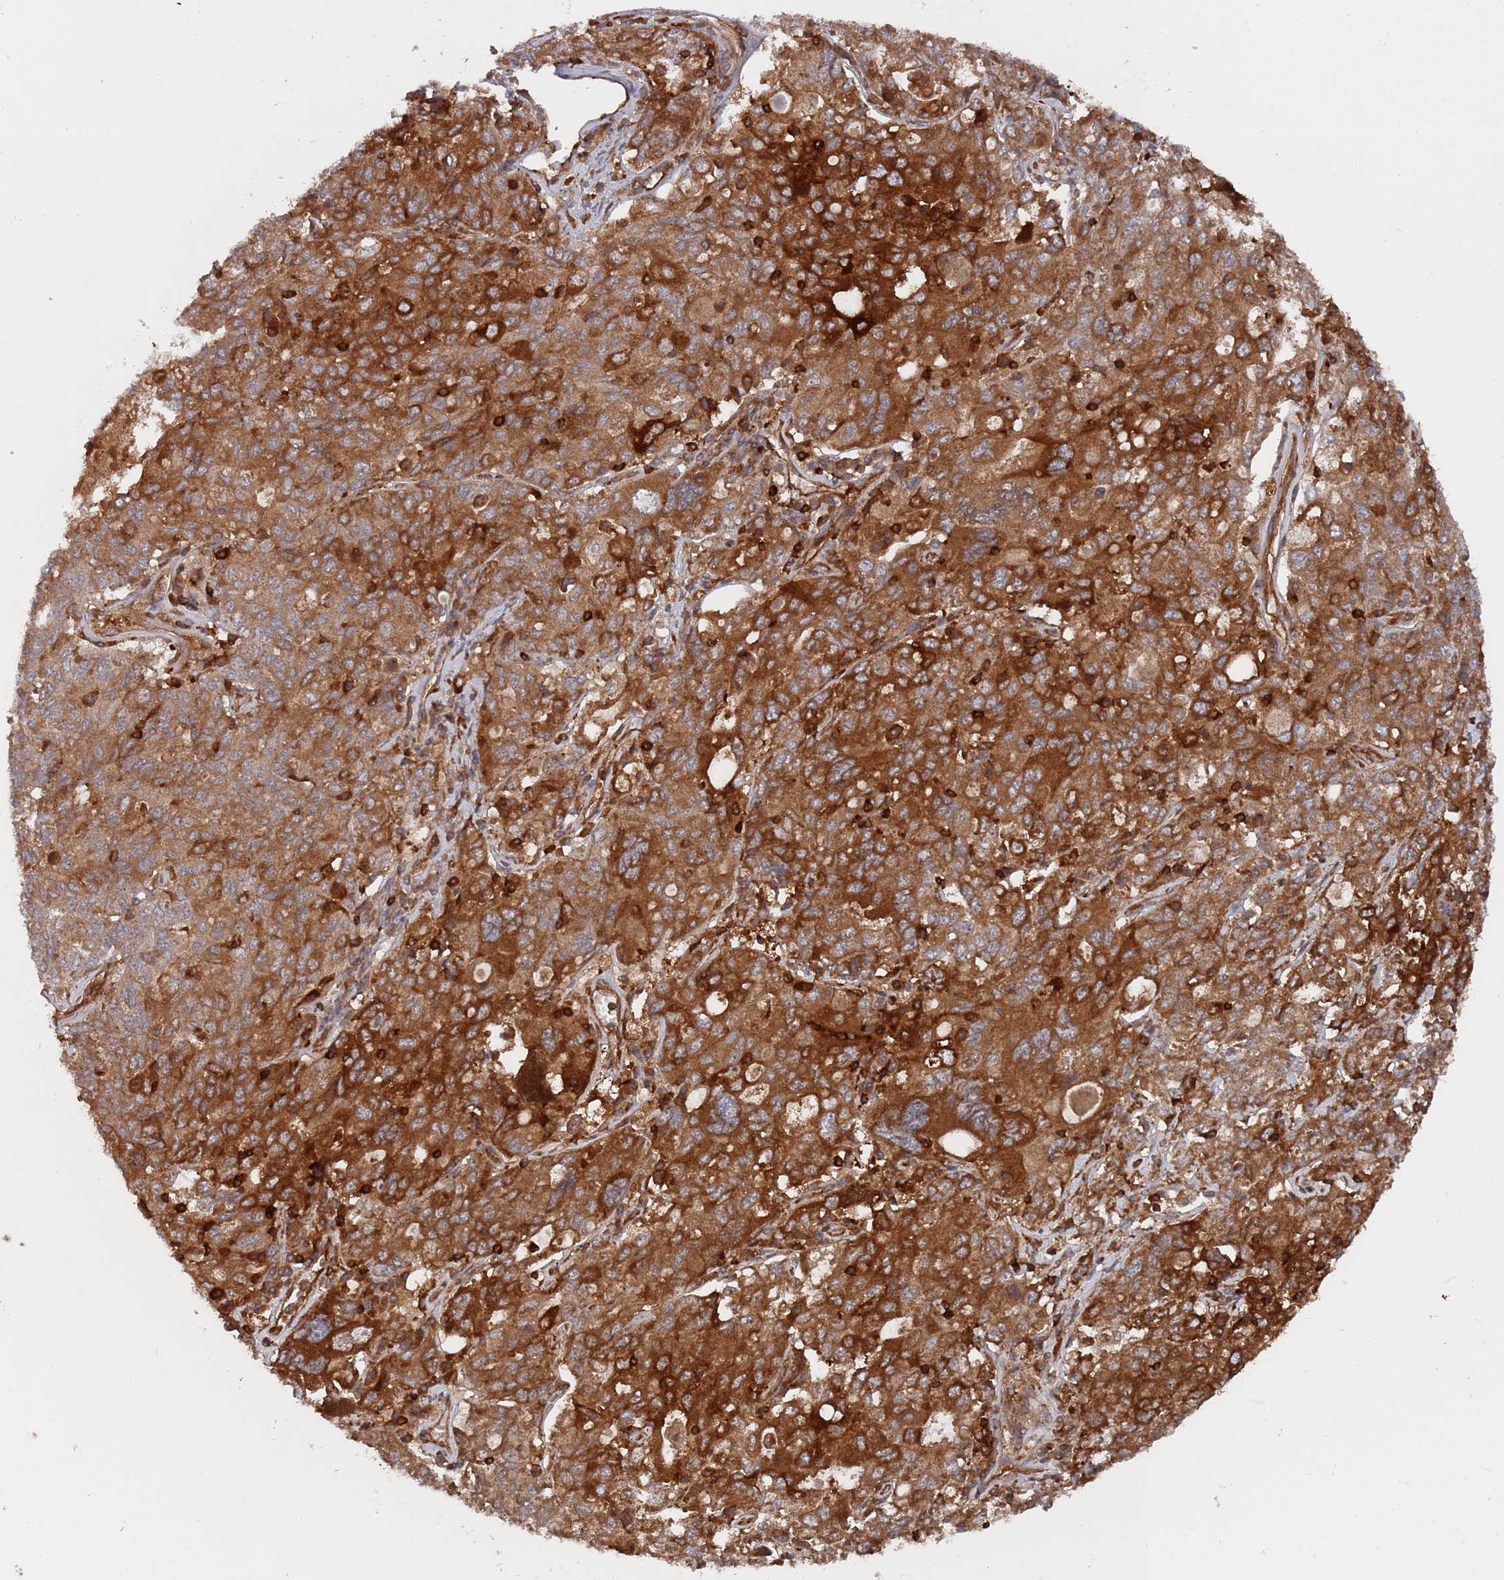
{"staining": {"intensity": "strong", "quantity": ">75%", "location": "cytoplasmic/membranous"}, "tissue": "ovarian cancer", "cell_type": "Tumor cells", "image_type": "cancer", "snomed": [{"axis": "morphology", "description": "Carcinoma, endometroid"}, {"axis": "topography", "description": "Ovary"}], "caption": "Protein expression by IHC displays strong cytoplasmic/membranous positivity in about >75% of tumor cells in endometroid carcinoma (ovarian).", "gene": "DDX60", "patient": {"sex": "female", "age": 62}}